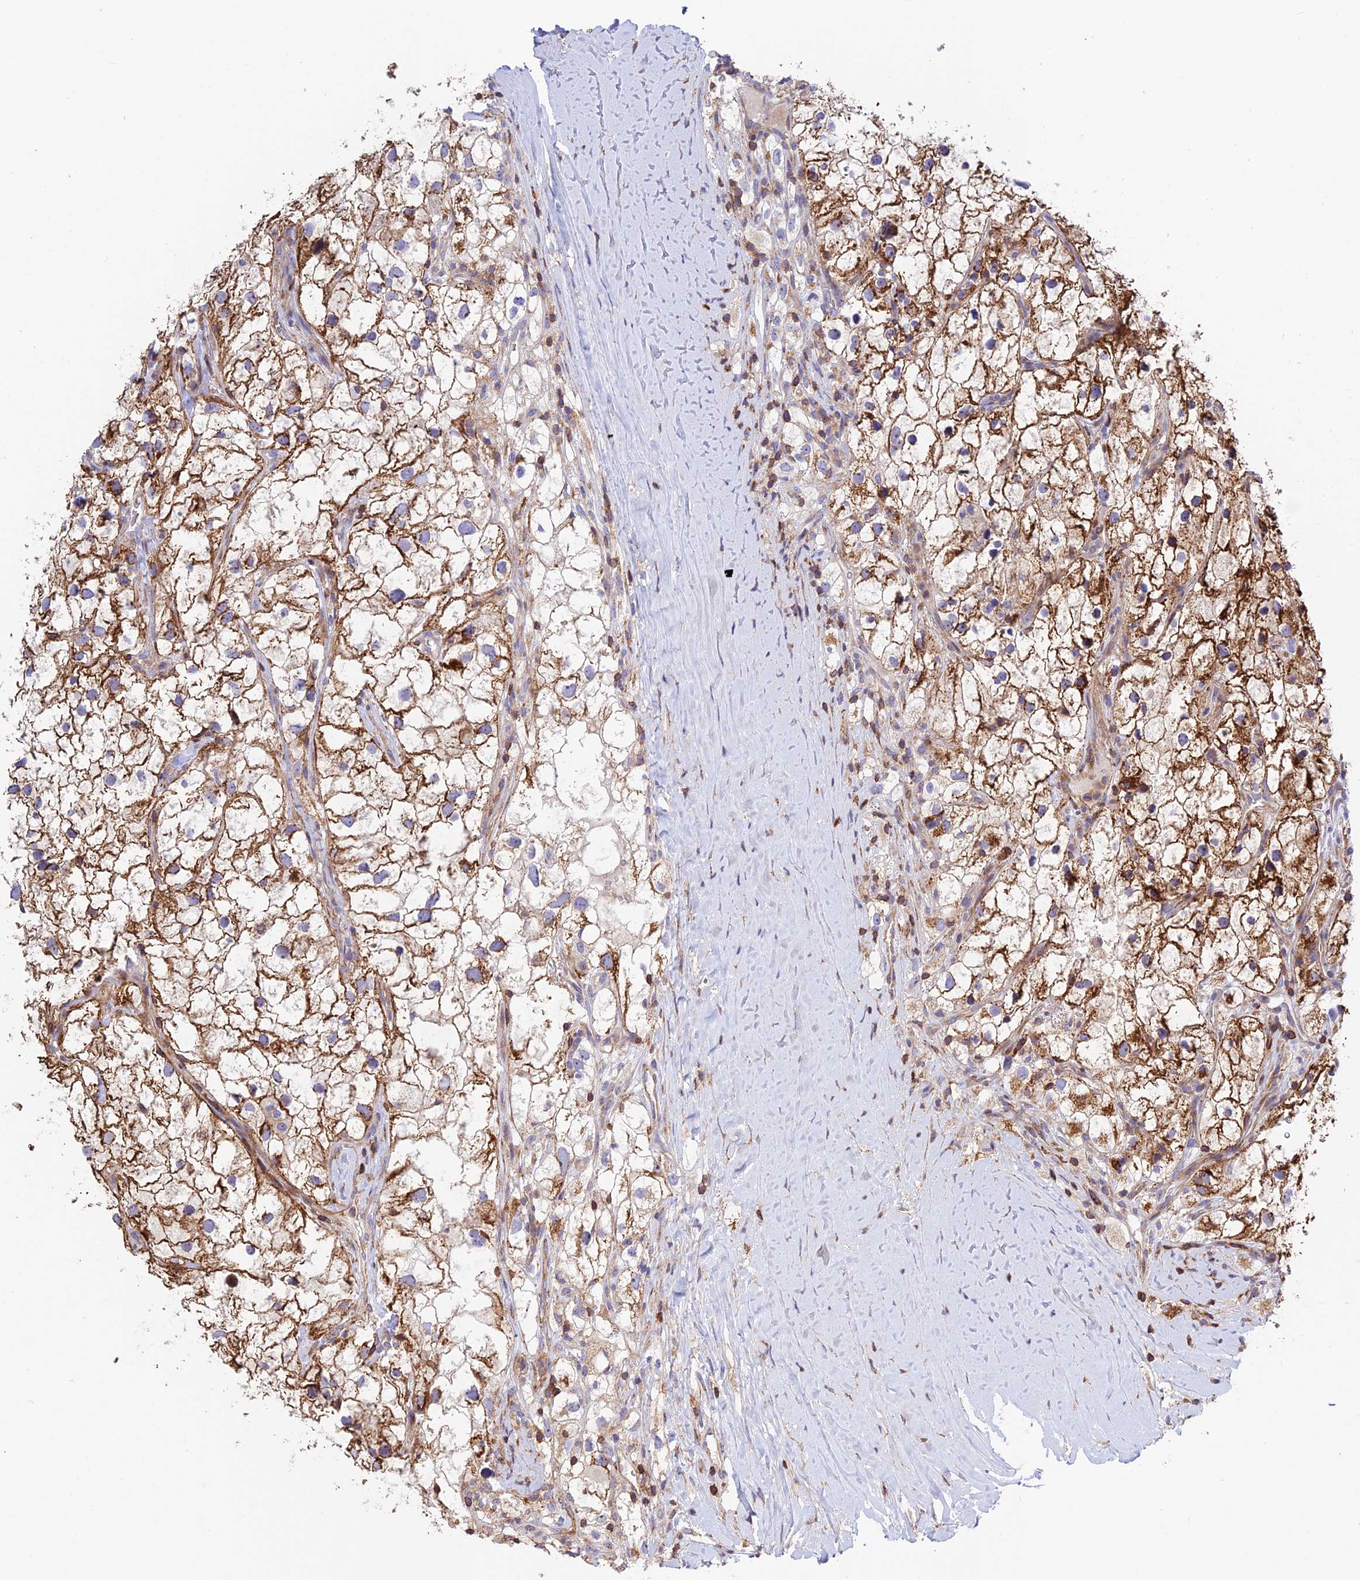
{"staining": {"intensity": "strong", "quantity": ">75%", "location": "cytoplasmic/membranous"}, "tissue": "renal cancer", "cell_type": "Tumor cells", "image_type": "cancer", "snomed": [{"axis": "morphology", "description": "Adenocarcinoma, NOS"}, {"axis": "topography", "description": "Kidney"}], "caption": "Protein staining shows strong cytoplasmic/membranous staining in about >75% of tumor cells in renal adenocarcinoma. (Brightfield microscopy of DAB IHC at high magnification).", "gene": "PRIM1", "patient": {"sex": "male", "age": 59}}